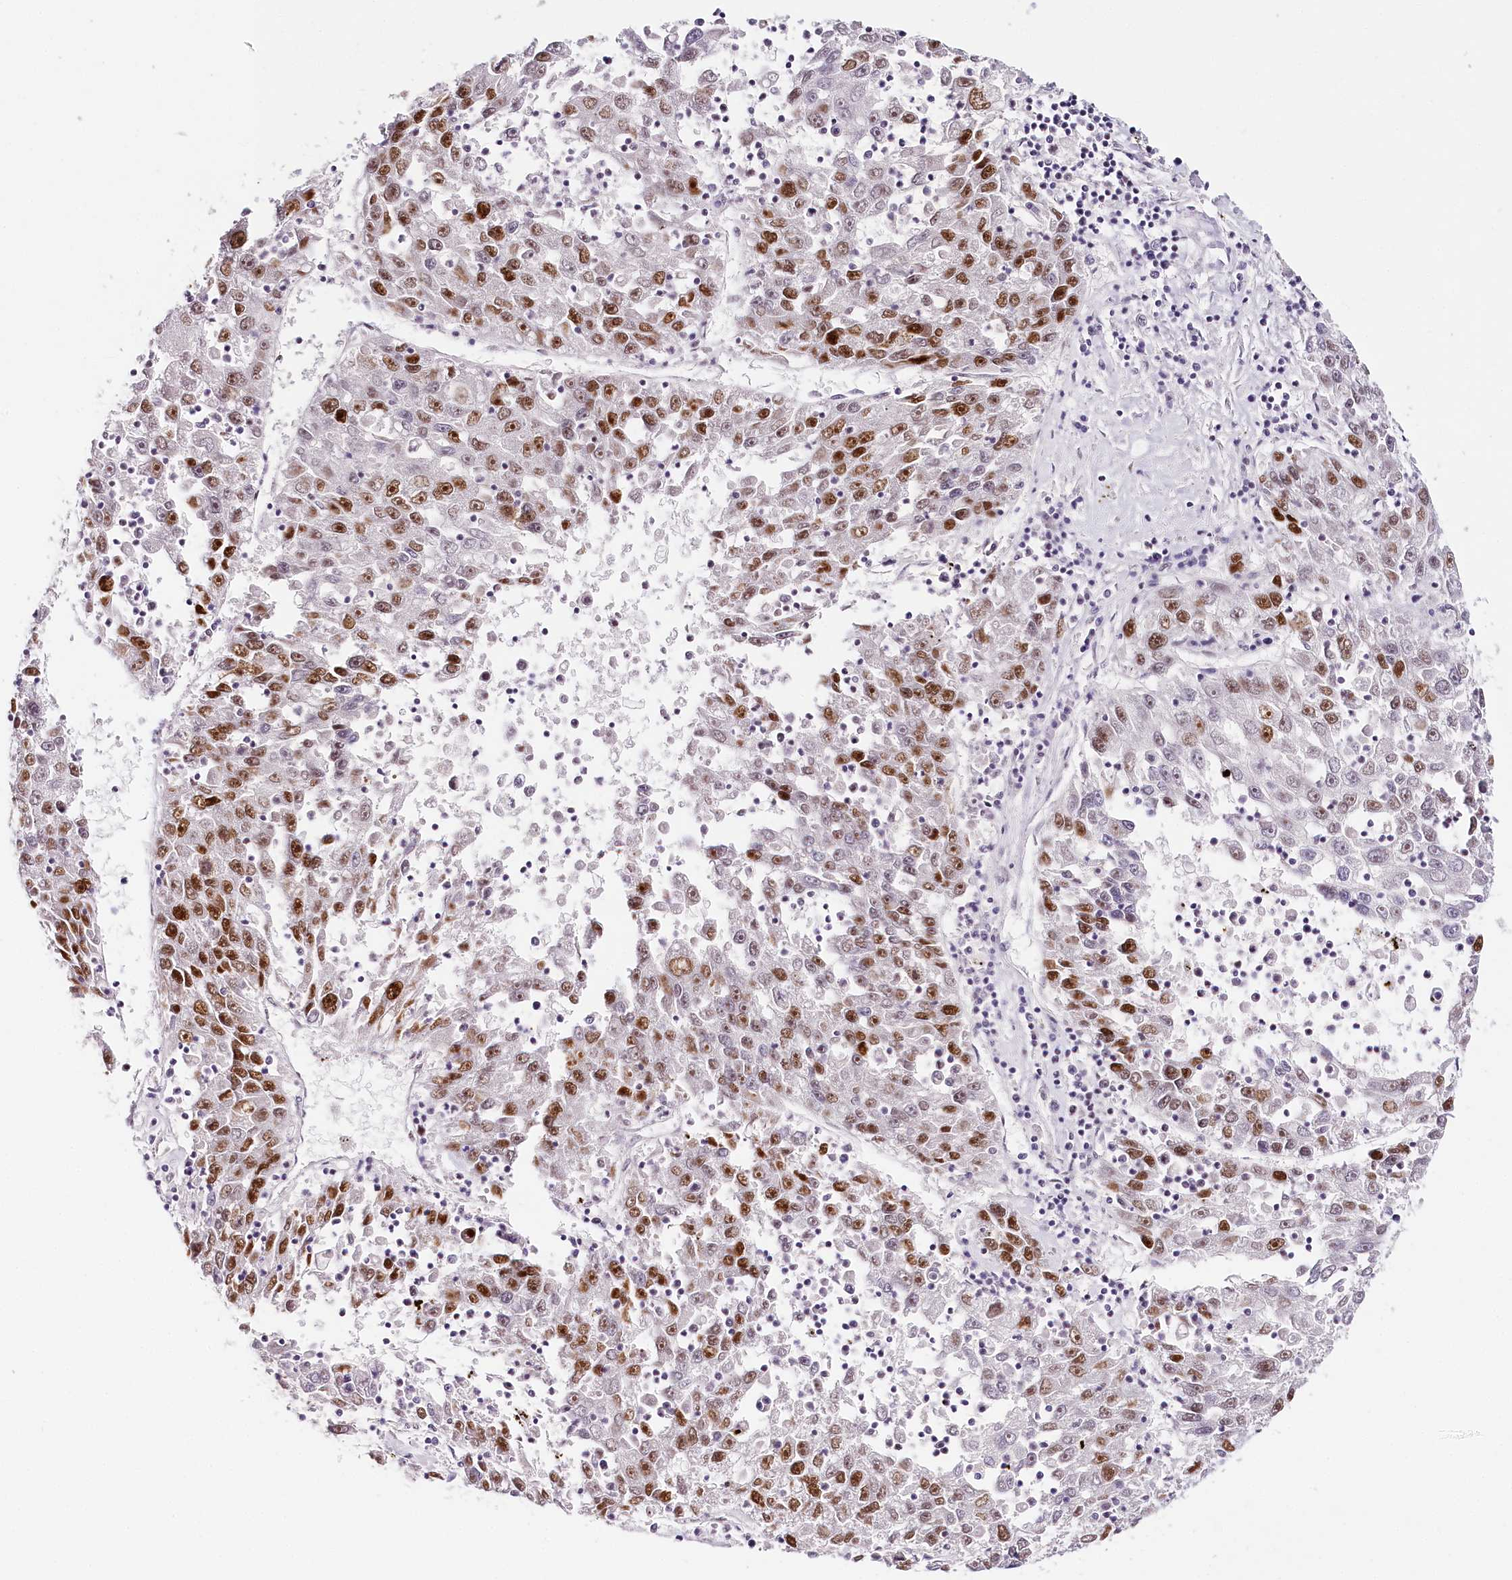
{"staining": {"intensity": "moderate", "quantity": ">75%", "location": "nuclear"}, "tissue": "liver cancer", "cell_type": "Tumor cells", "image_type": "cancer", "snomed": [{"axis": "morphology", "description": "Carcinoma, Hepatocellular, NOS"}, {"axis": "topography", "description": "Liver"}], "caption": "Immunohistochemistry histopathology image of hepatocellular carcinoma (liver) stained for a protein (brown), which exhibits medium levels of moderate nuclear expression in about >75% of tumor cells.", "gene": "TP53", "patient": {"sex": "male", "age": 49}}